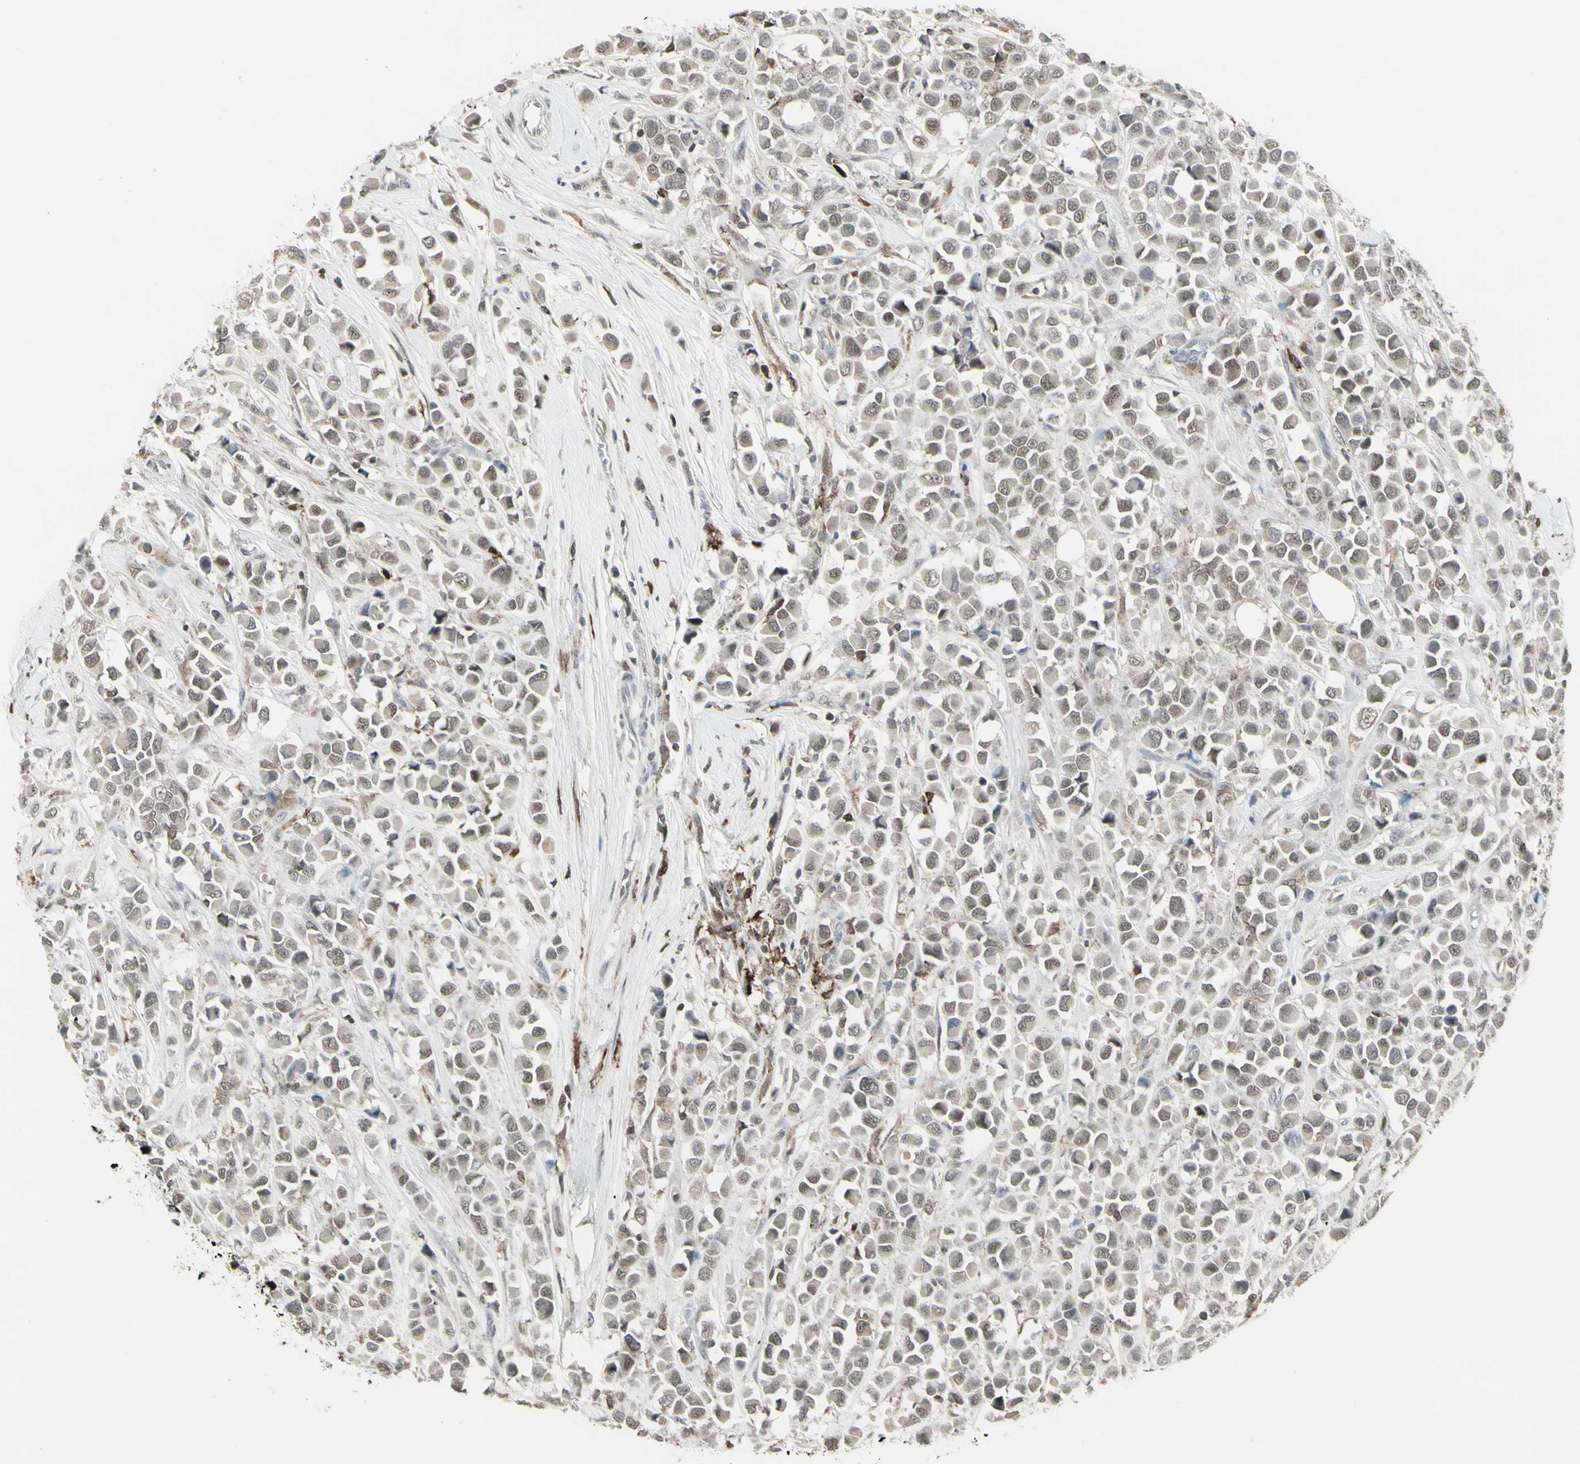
{"staining": {"intensity": "weak", "quantity": "25%-75%", "location": "cytoplasmic/membranous,nuclear"}, "tissue": "breast cancer", "cell_type": "Tumor cells", "image_type": "cancer", "snomed": [{"axis": "morphology", "description": "Duct carcinoma"}, {"axis": "topography", "description": "Breast"}], "caption": "Breast intraductal carcinoma stained with a brown dye shows weak cytoplasmic/membranous and nuclear positive staining in about 25%-75% of tumor cells.", "gene": "SAMSN1", "patient": {"sex": "female", "age": 61}}